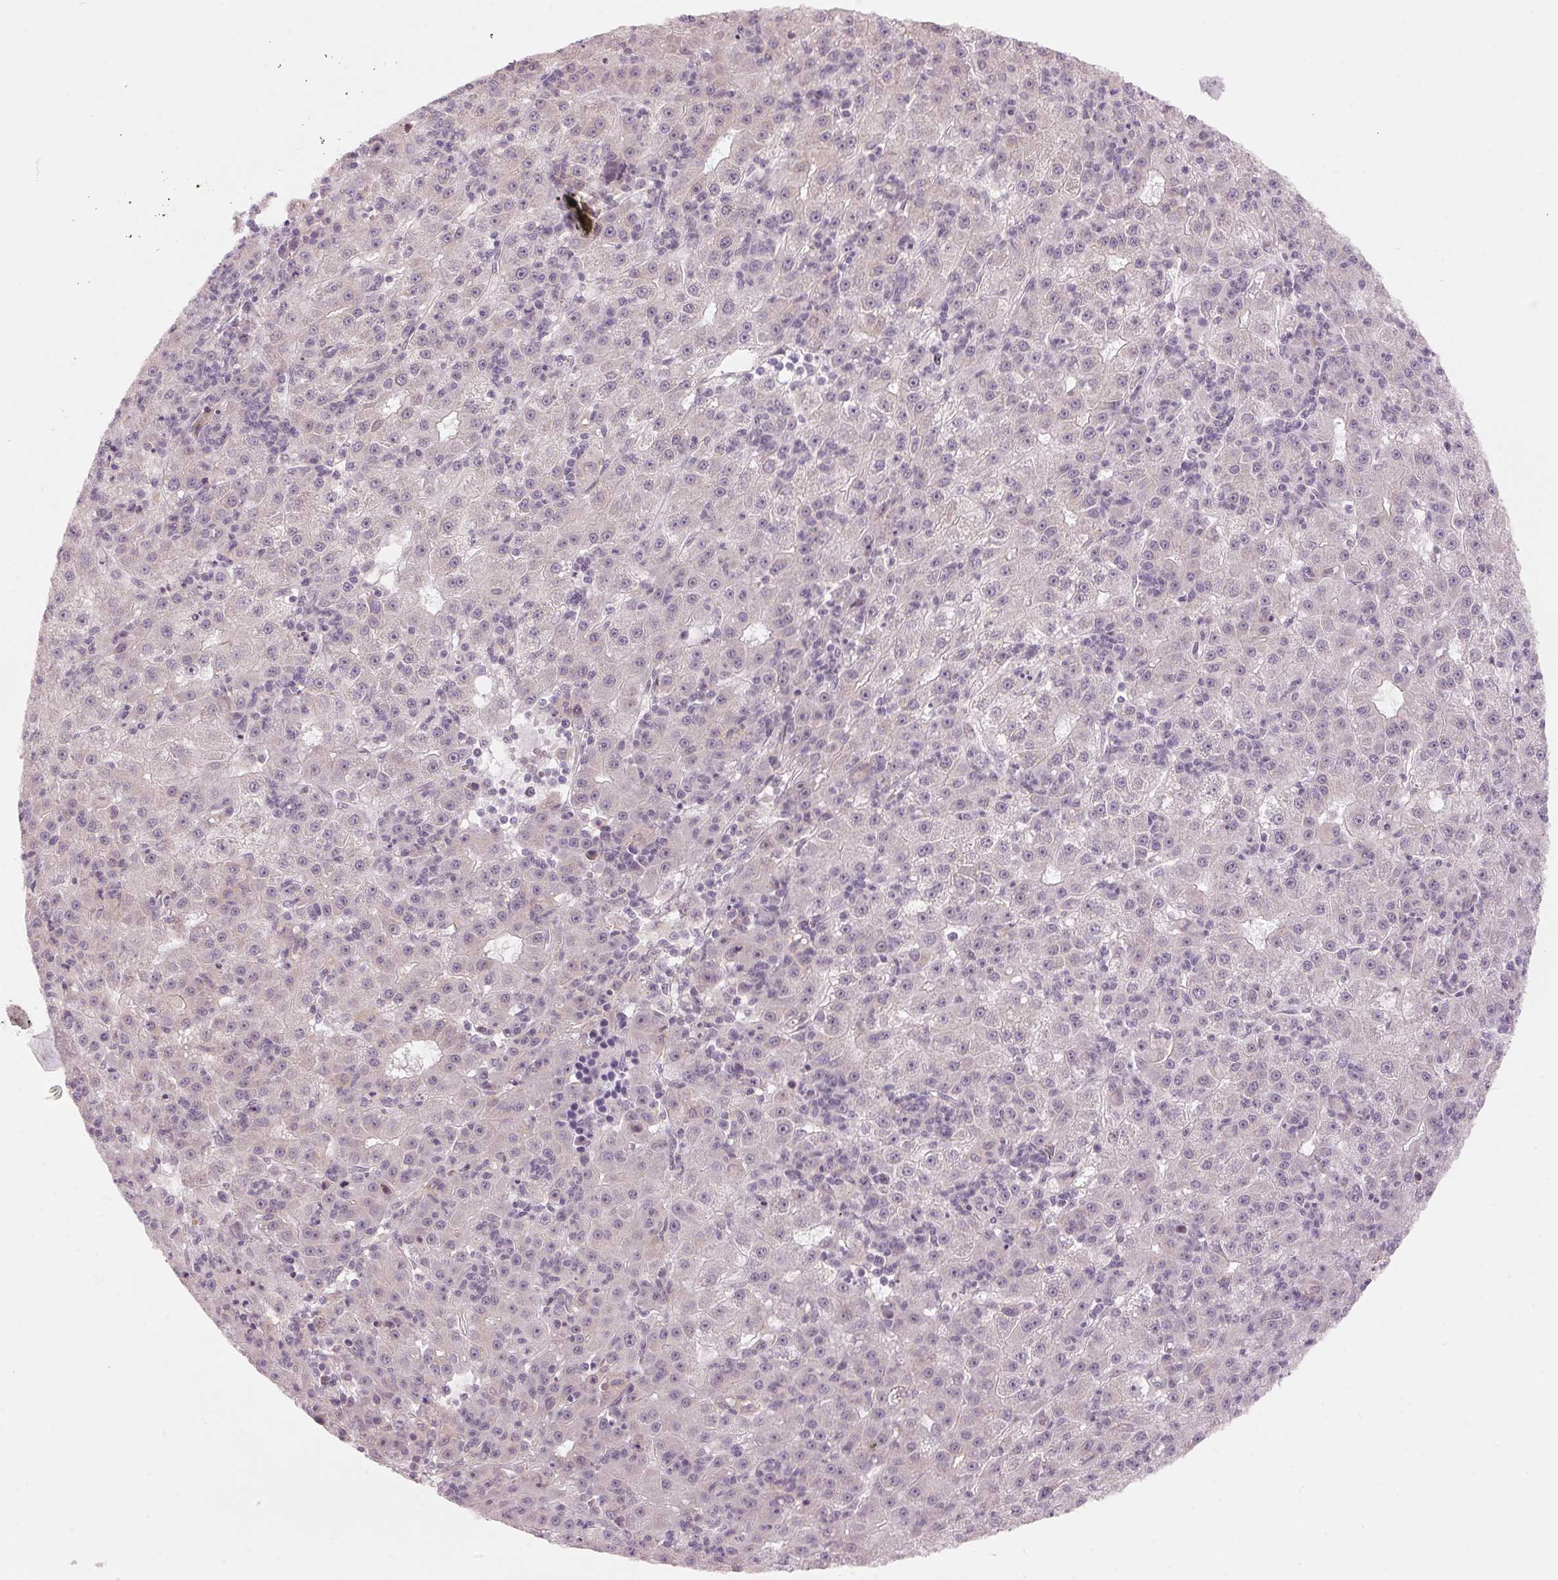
{"staining": {"intensity": "negative", "quantity": "none", "location": "none"}, "tissue": "liver cancer", "cell_type": "Tumor cells", "image_type": "cancer", "snomed": [{"axis": "morphology", "description": "Carcinoma, Hepatocellular, NOS"}, {"axis": "topography", "description": "Liver"}], "caption": "DAB (3,3'-diaminobenzidine) immunohistochemical staining of liver hepatocellular carcinoma exhibits no significant staining in tumor cells.", "gene": "TMED6", "patient": {"sex": "male", "age": 76}}